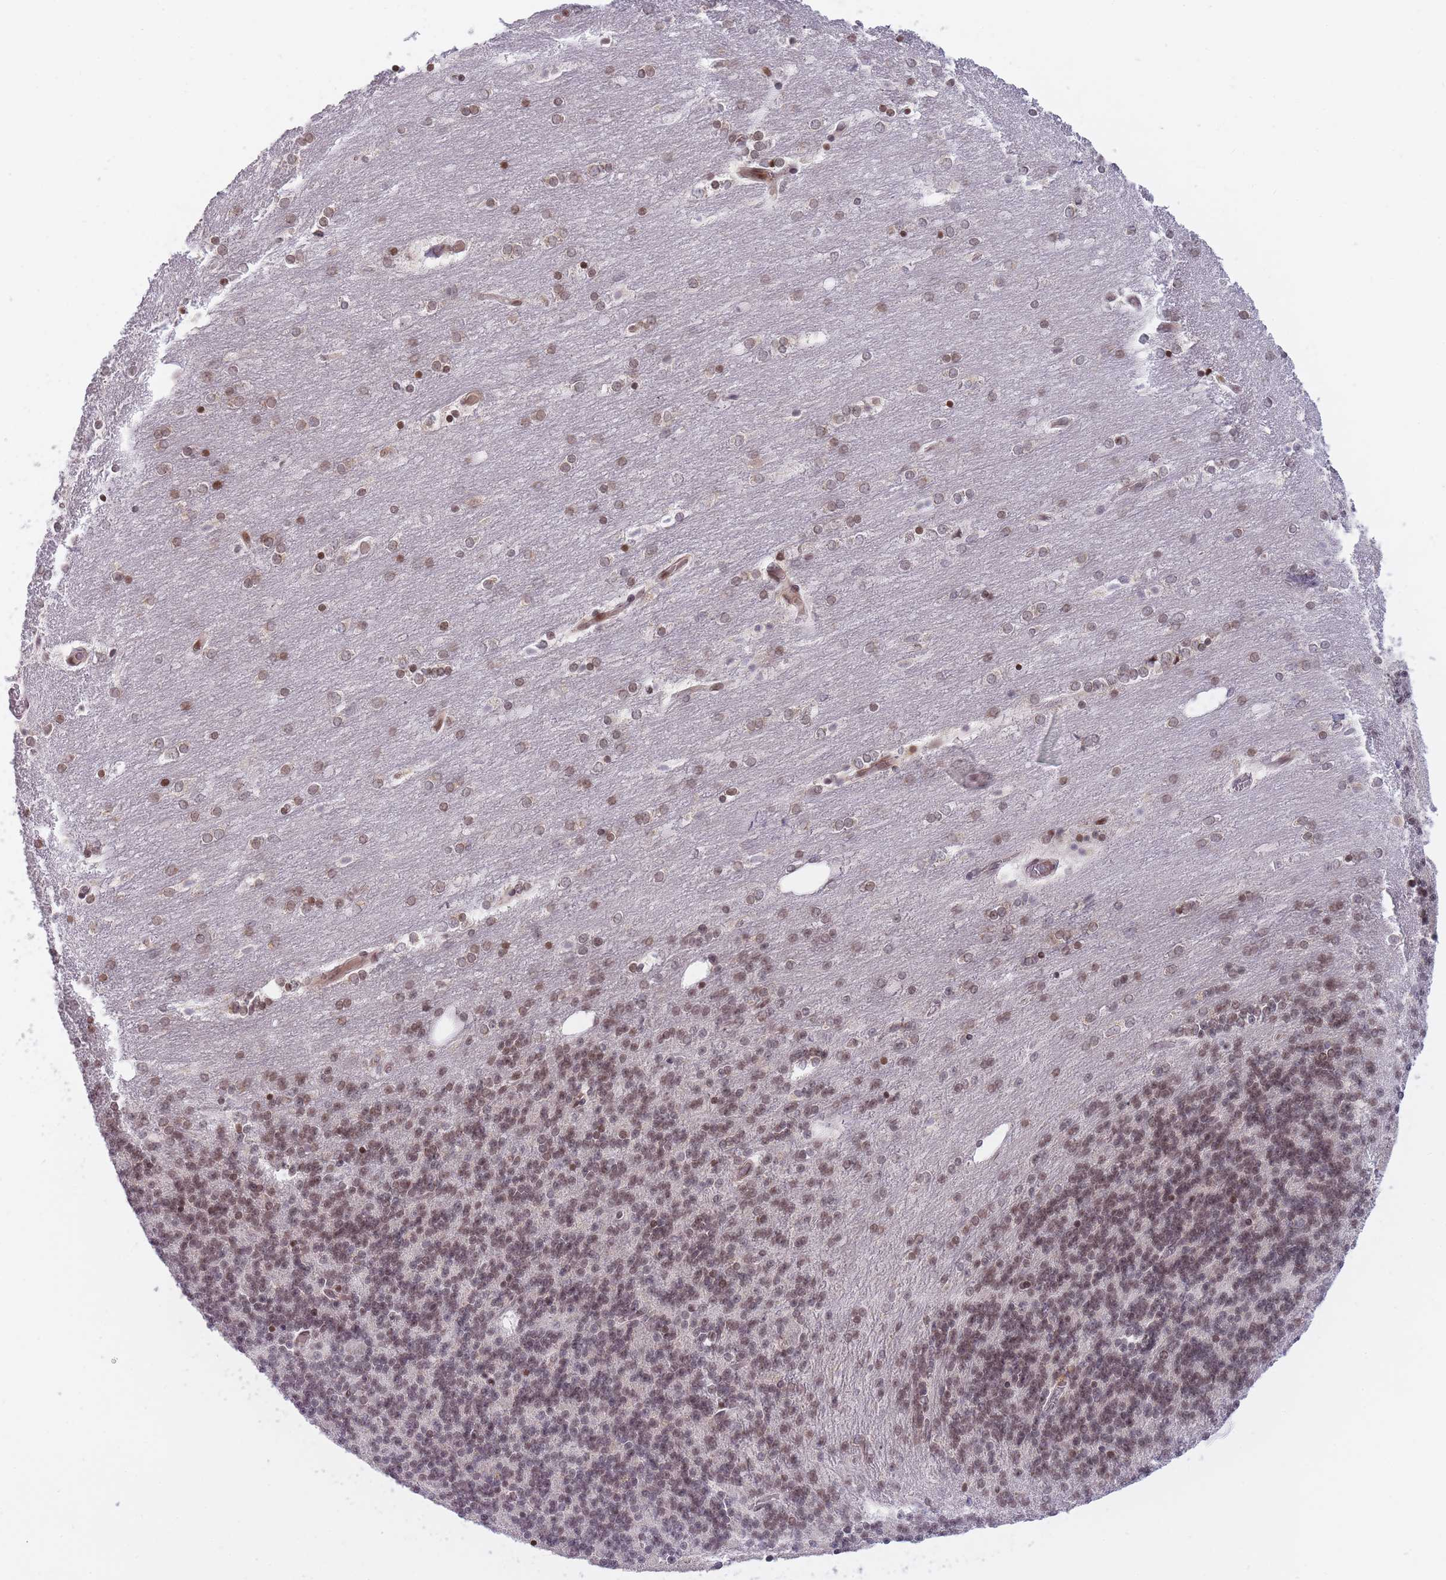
{"staining": {"intensity": "weak", "quantity": "25%-75%", "location": "nuclear"}, "tissue": "cerebellum", "cell_type": "Cells in granular layer", "image_type": "normal", "snomed": [{"axis": "morphology", "description": "Normal tissue, NOS"}, {"axis": "topography", "description": "Cerebellum"}], "caption": "Unremarkable cerebellum was stained to show a protein in brown. There is low levels of weak nuclear expression in approximately 25%-75% of cells in granular layer.", "gene": "SLC35F5", "patient": {"sex": "female", "age": 54}}